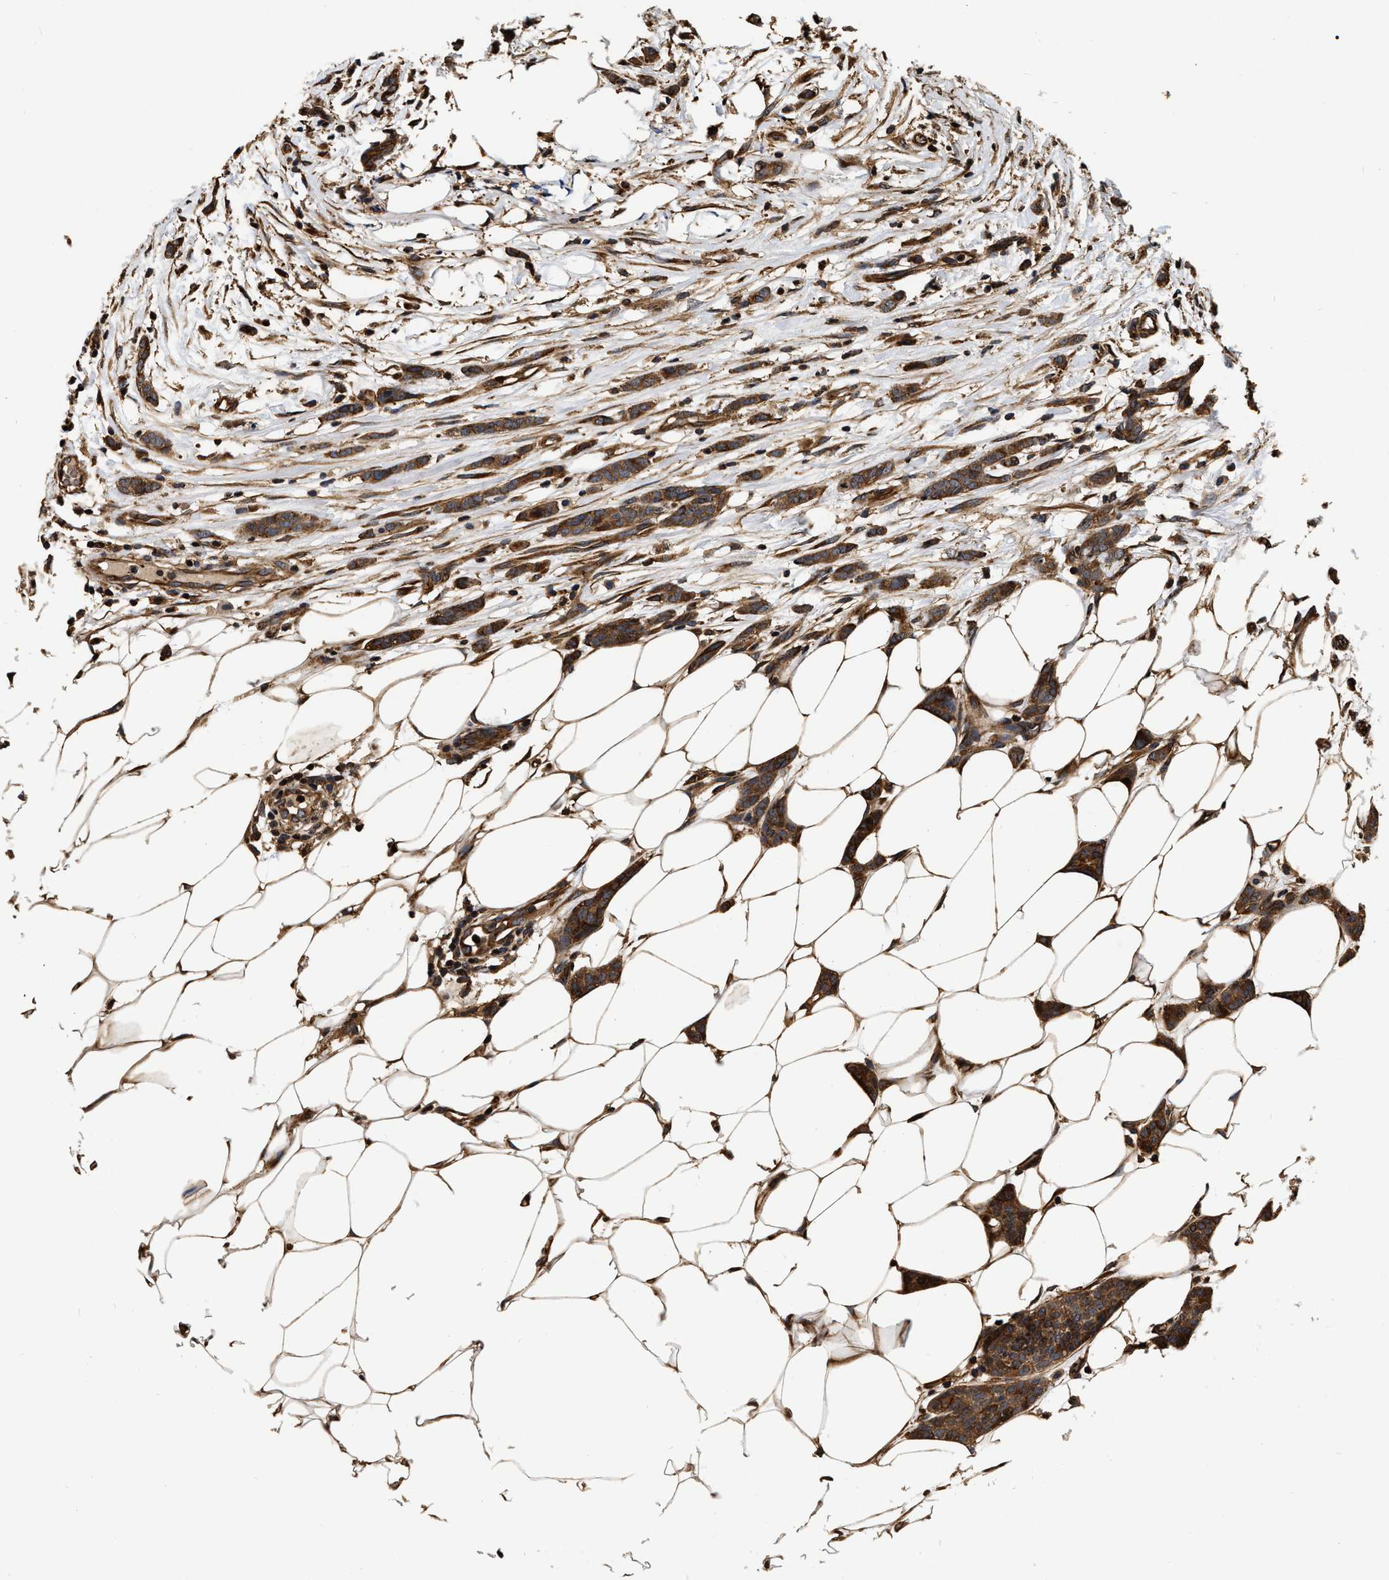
{"staining": {"intensity": "strong", "quantity": ">75%", "location": "cytoplasmic/membranous"}, "tissue": "breast cancer", "cell_type": "Tumor cells", "image_type": "cancer", "snomed": [{"axis": "morphology", "description": "Lobular carcinoma"}, {"axis": "topography", "description": "Skin"}, {"axis": "topography", "description": "Breast"}], "caption": "A brown stain highlights strong cytoplasmic/membranous expression of a protein in human breast cancer tumor cells. (Brightfield microscopy of DAB IHC at high magnification).", "gene": "ABCG8", "patient": {"sex": "female", "age": 46}}